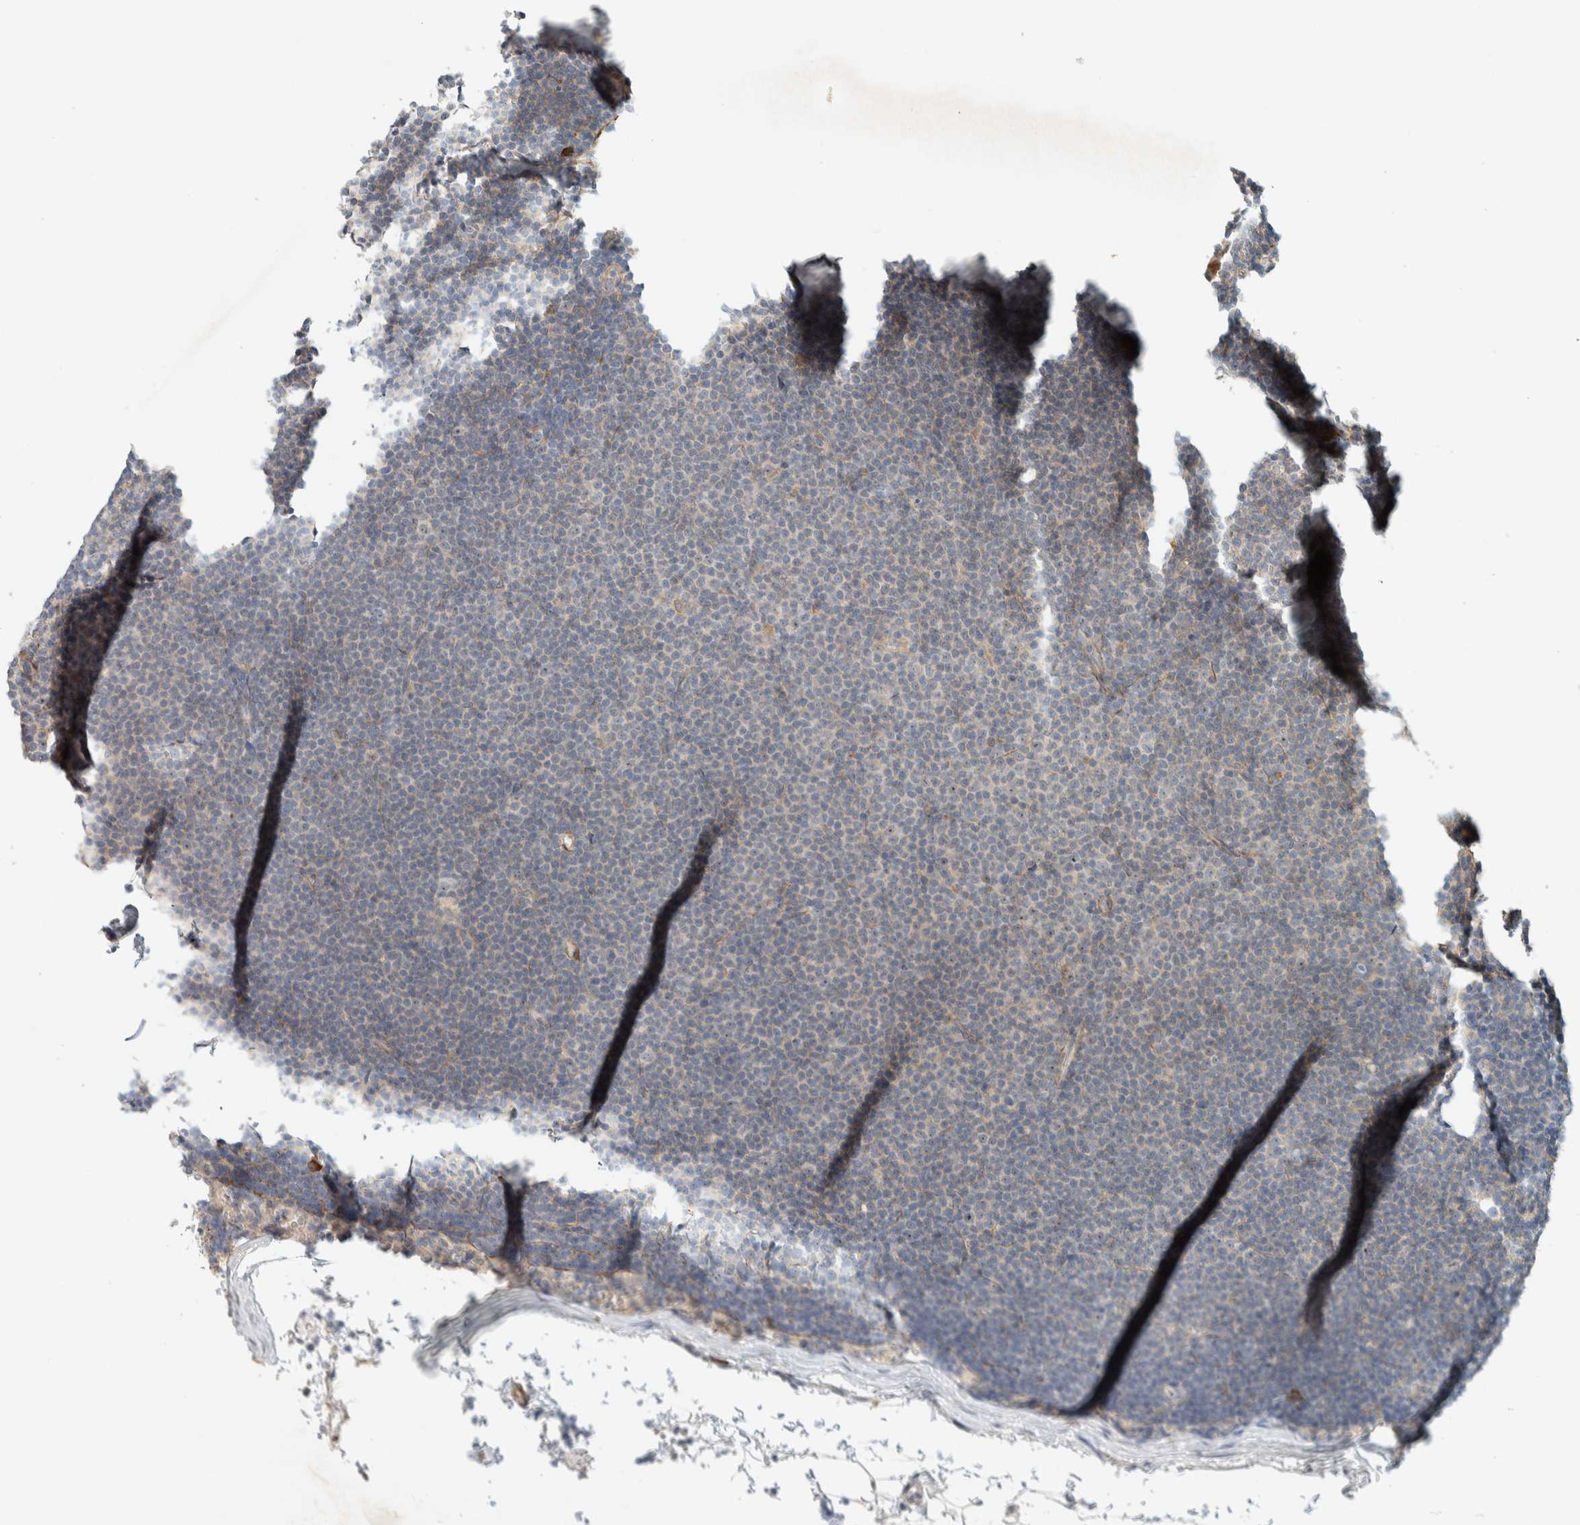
{"staining": {"intensity": "negative", "quantity": "none", "location": "none"}, "tissue": "lymphoma", "cell_type": "Tumor cells", "image_type": "cancer", "snomed": [{"axis": "morphology", "description": "Malignant lymphoma, non-Hodgkin's type, Low grade"}, {"axis": "topography", "description": "Lymph node"}], "caption": "Immunohistochemistry (IHC) photomicrograph of human low-grade malignant lymphoma, non-Hodgkin's type stained for a protein (brown), which demonstrates no staining in tumor cells.", "gene": "KLHL40", "patient": {"sex": "female", "age": 53}}